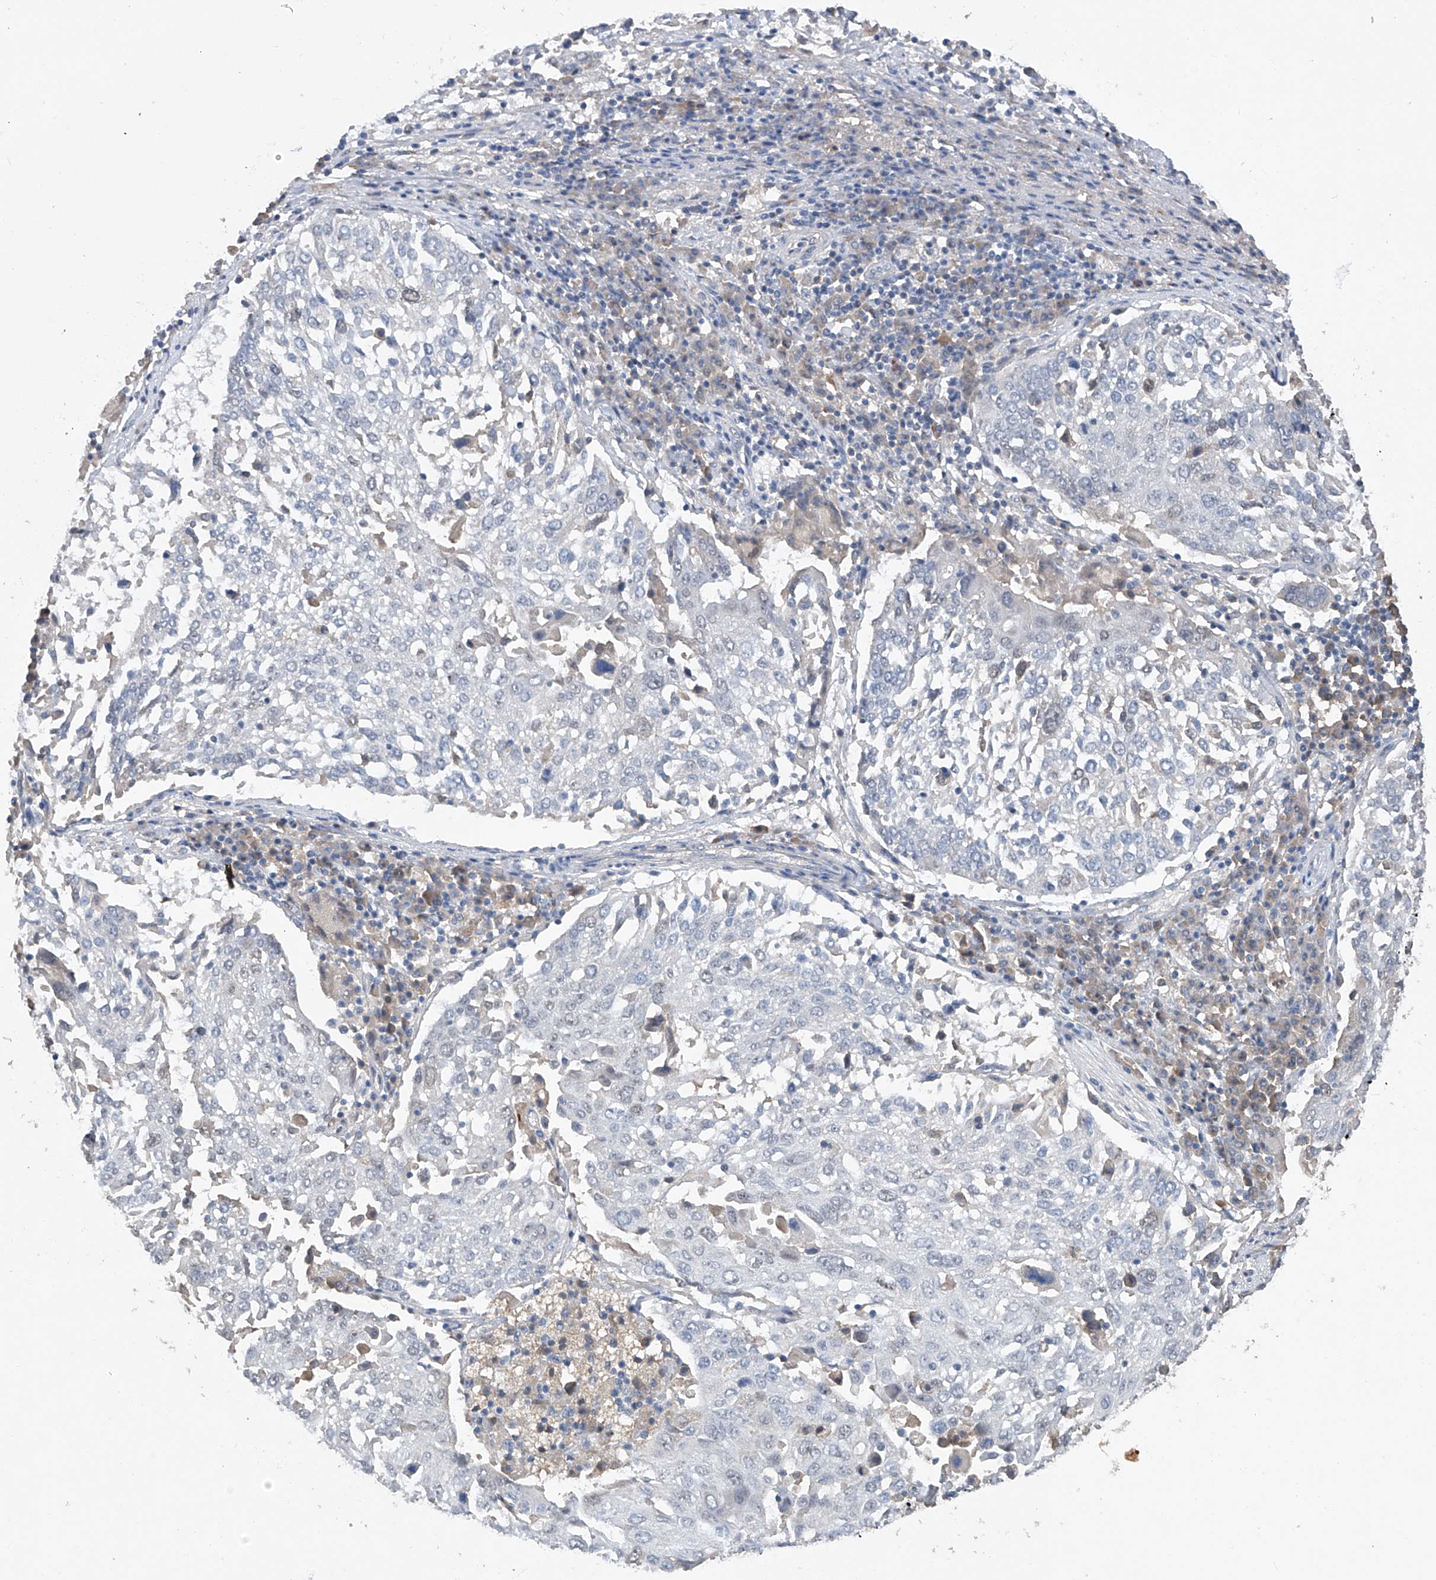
{"staining": {"intensity": "negative", "quantity": "none", "location": "none"}, "tissue": "lung cancer", "cell_type": "Tumor cells", "image_type": "cancer", "snomed": [{"axis": "morphology", "description": "Squamous cell carcinoma, NOS"}, {"axis": "topography", "description": "Lung"}], "caption": "Photomicrograph shows no protein expression in tumor cells of squamous cell carcinoma (lung) tissue.", "gene": "PCSK5", "patient": {"sex": "male", "age": 65}}